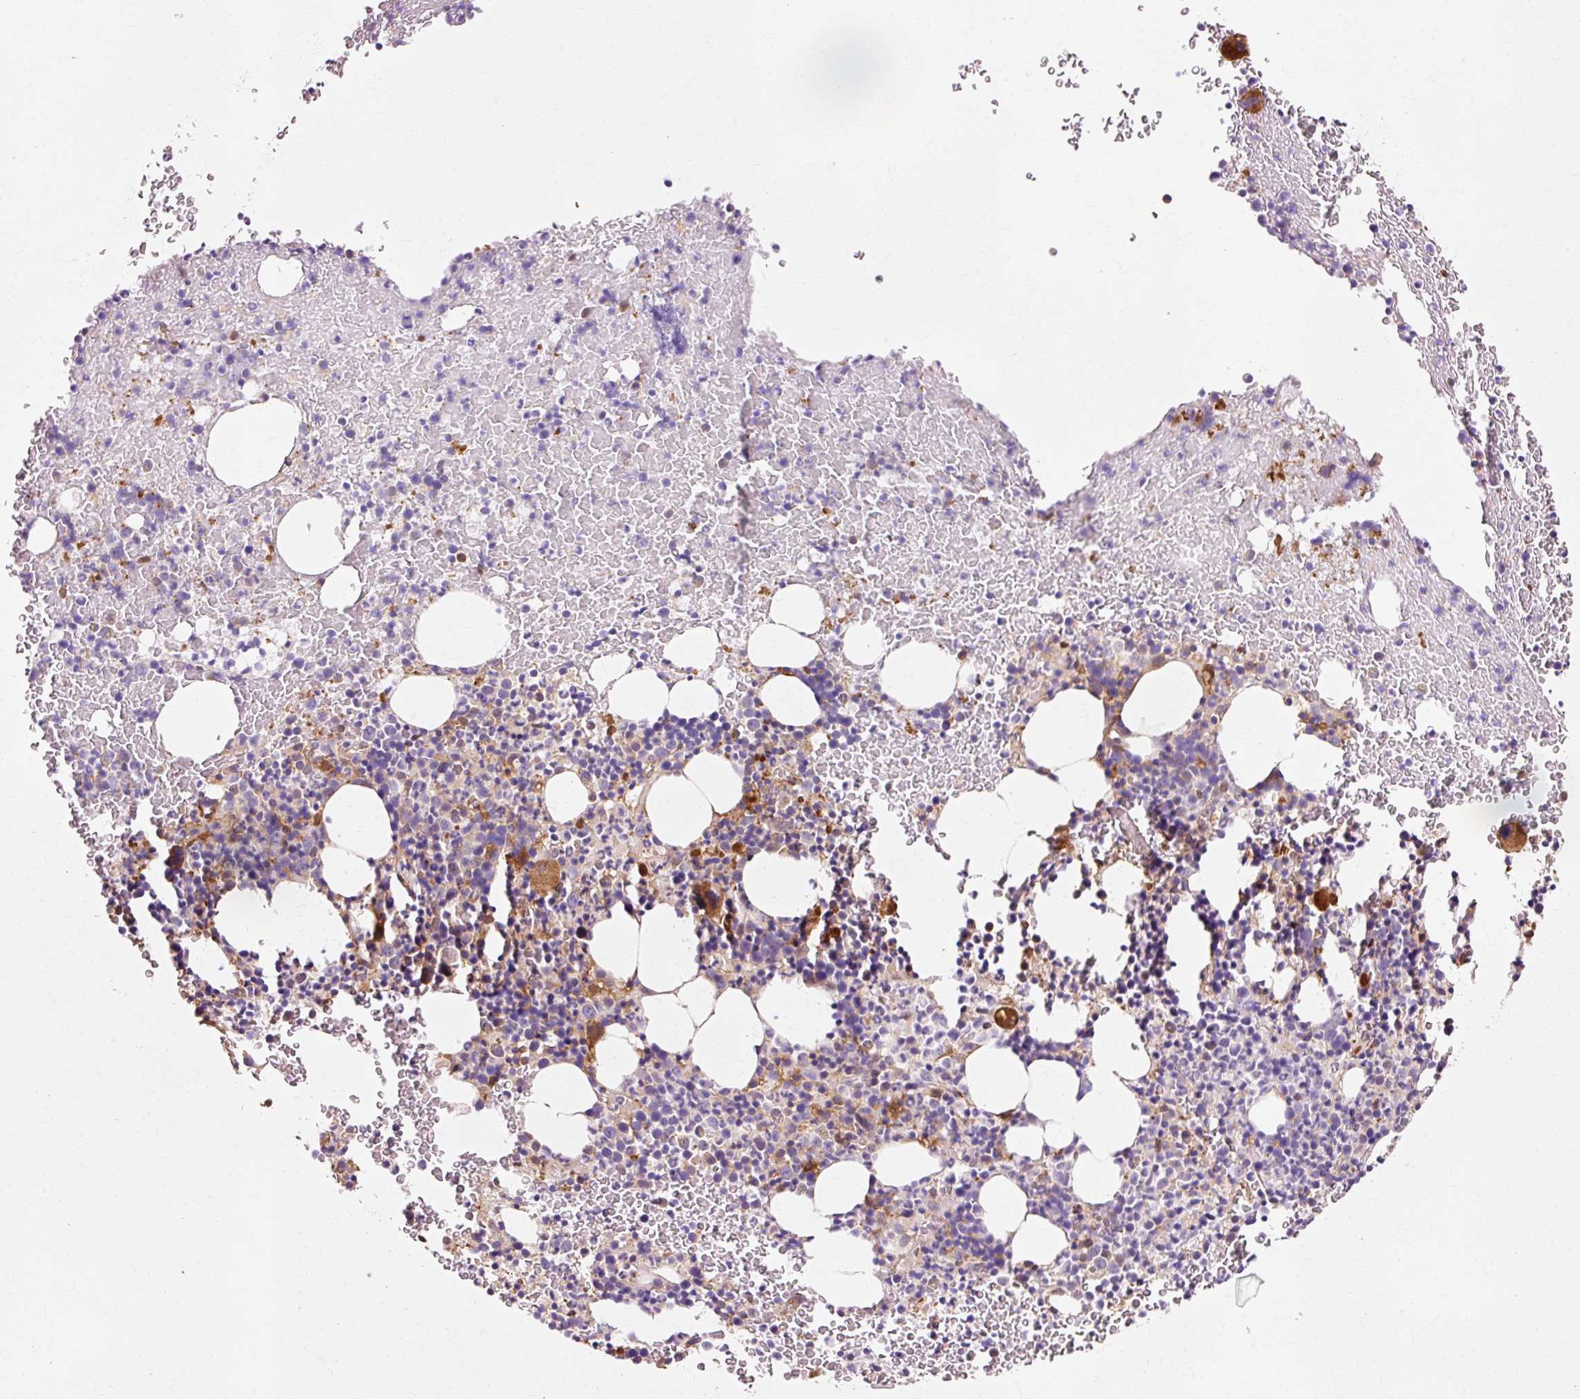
{"staining": {"intensity": "strong", "quantity": "<25%", "location": "cytoplasmic/membranous"}, "tissue": "bone marrow", "cell_type": "Hematopoietic cells", "image_type": "normal", "snomed": [{"axis": "morphology", "description": "Normal tissue, NOS"}, {"axis": "topography", "description": "Bone marrow"}], "caption": "Strong cytoplasmic/membranous expression for a protein is appreciated in approximately <25% of hematopoietic cells of unremarkable bone marrow using immunohistochemistry (IHC).", "gene": "GPX1", "patient": {"sex": "male", "age": 61}}